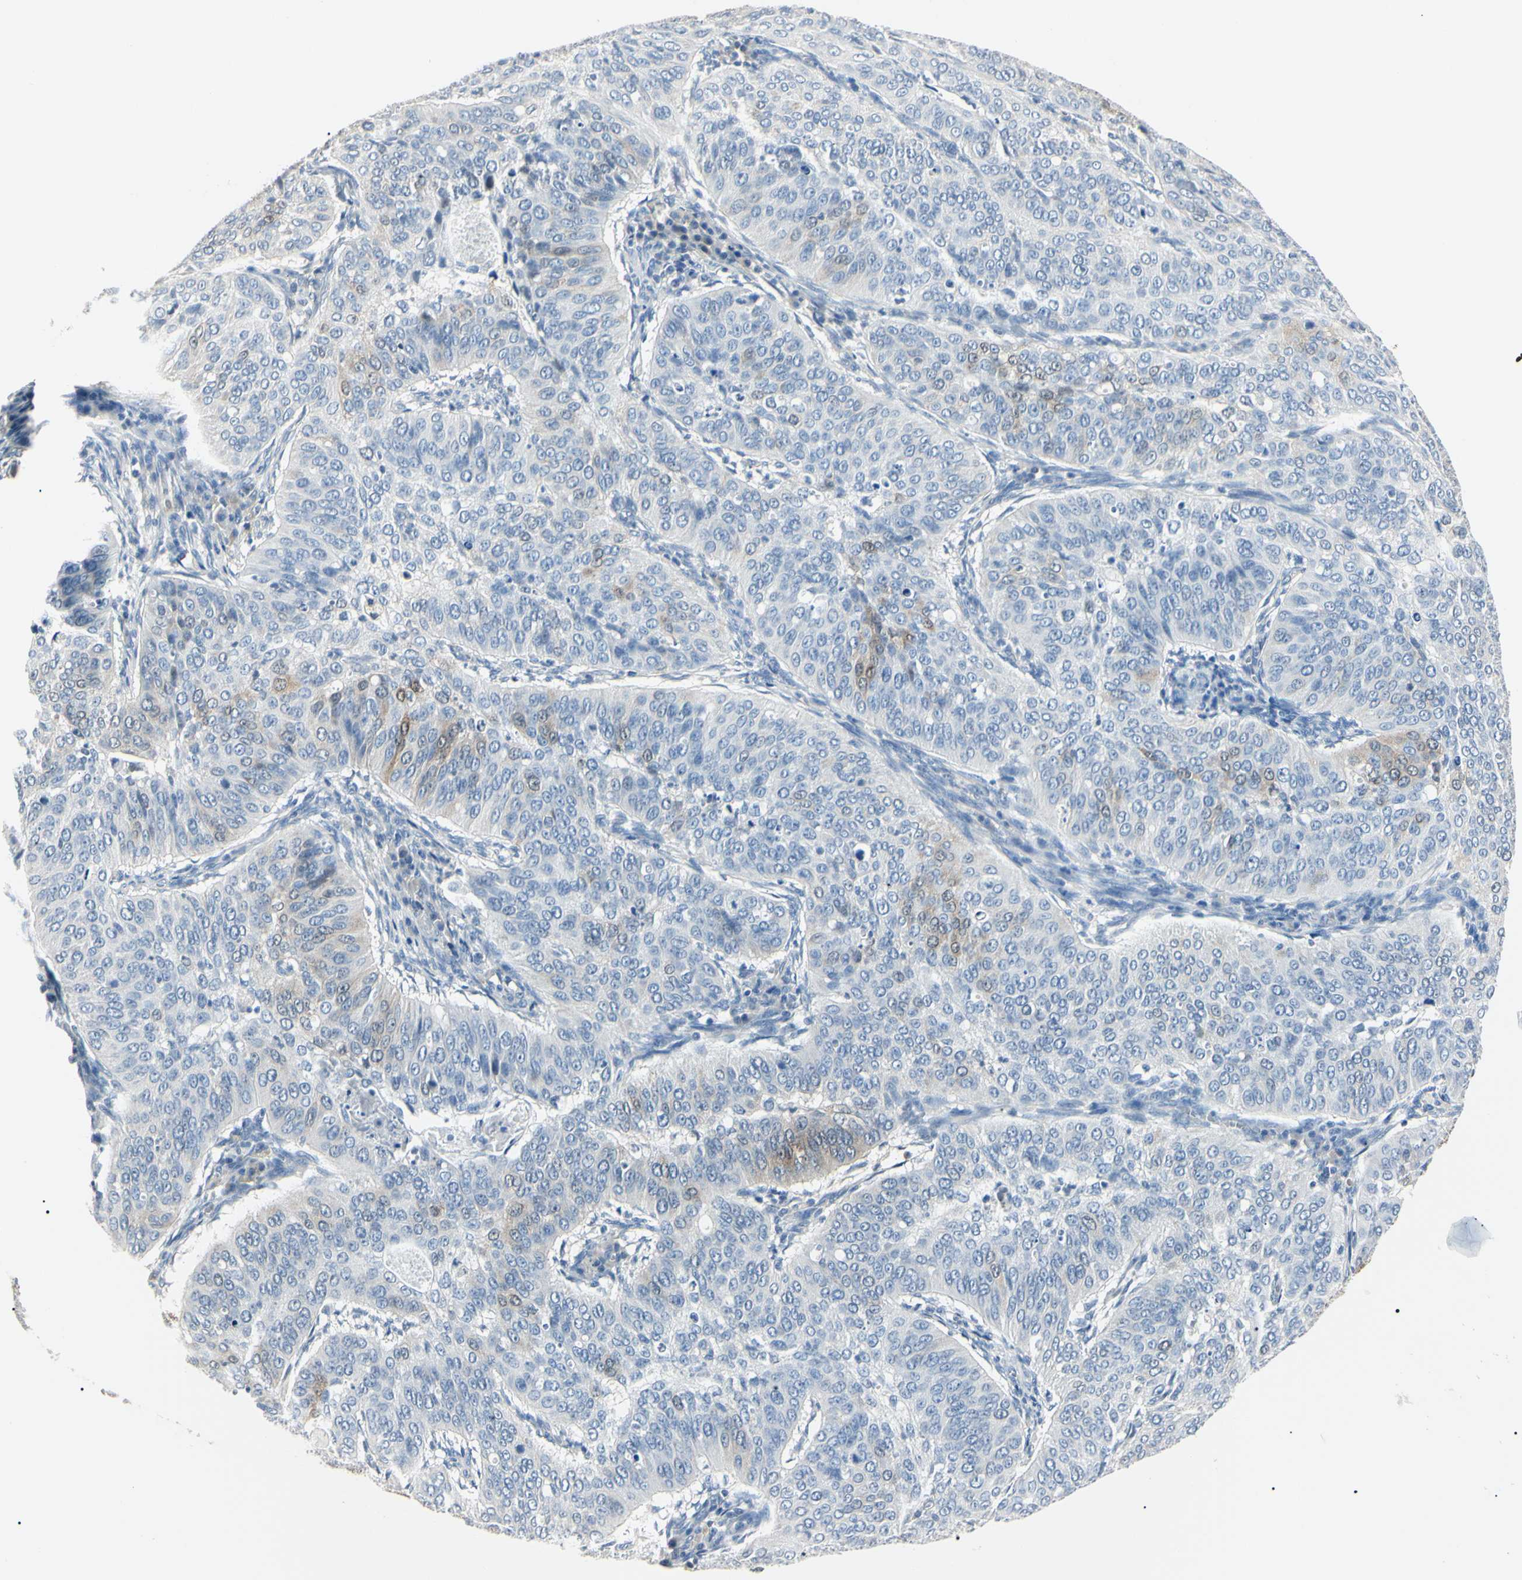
{"staining": {"intensity": "weak", "quantity": "<25%", "location": "cytoplasmic/membranous"}, "tissue": "cervical cancer", "cell_type": "Tumor cells", "image_type": "cancer", "snomed": [{"axis": "morphology", "description": "Normal tissue, NOS"}, {"axis": "morphology", "description": "Squamous cell carcinoma, NOS"}, {"axis": "topography", "description": "Cervix"}], "caption": "An image of squamous cell carcinoma (cervical) stained for a protein reveals no brown staining in tumor cells. (DAB (3,3'-diaminobenzidine) immunohistochemistry, high magnification).", "gene": "AKR1C3", "patient": {"sex": "female", "age": 39}}